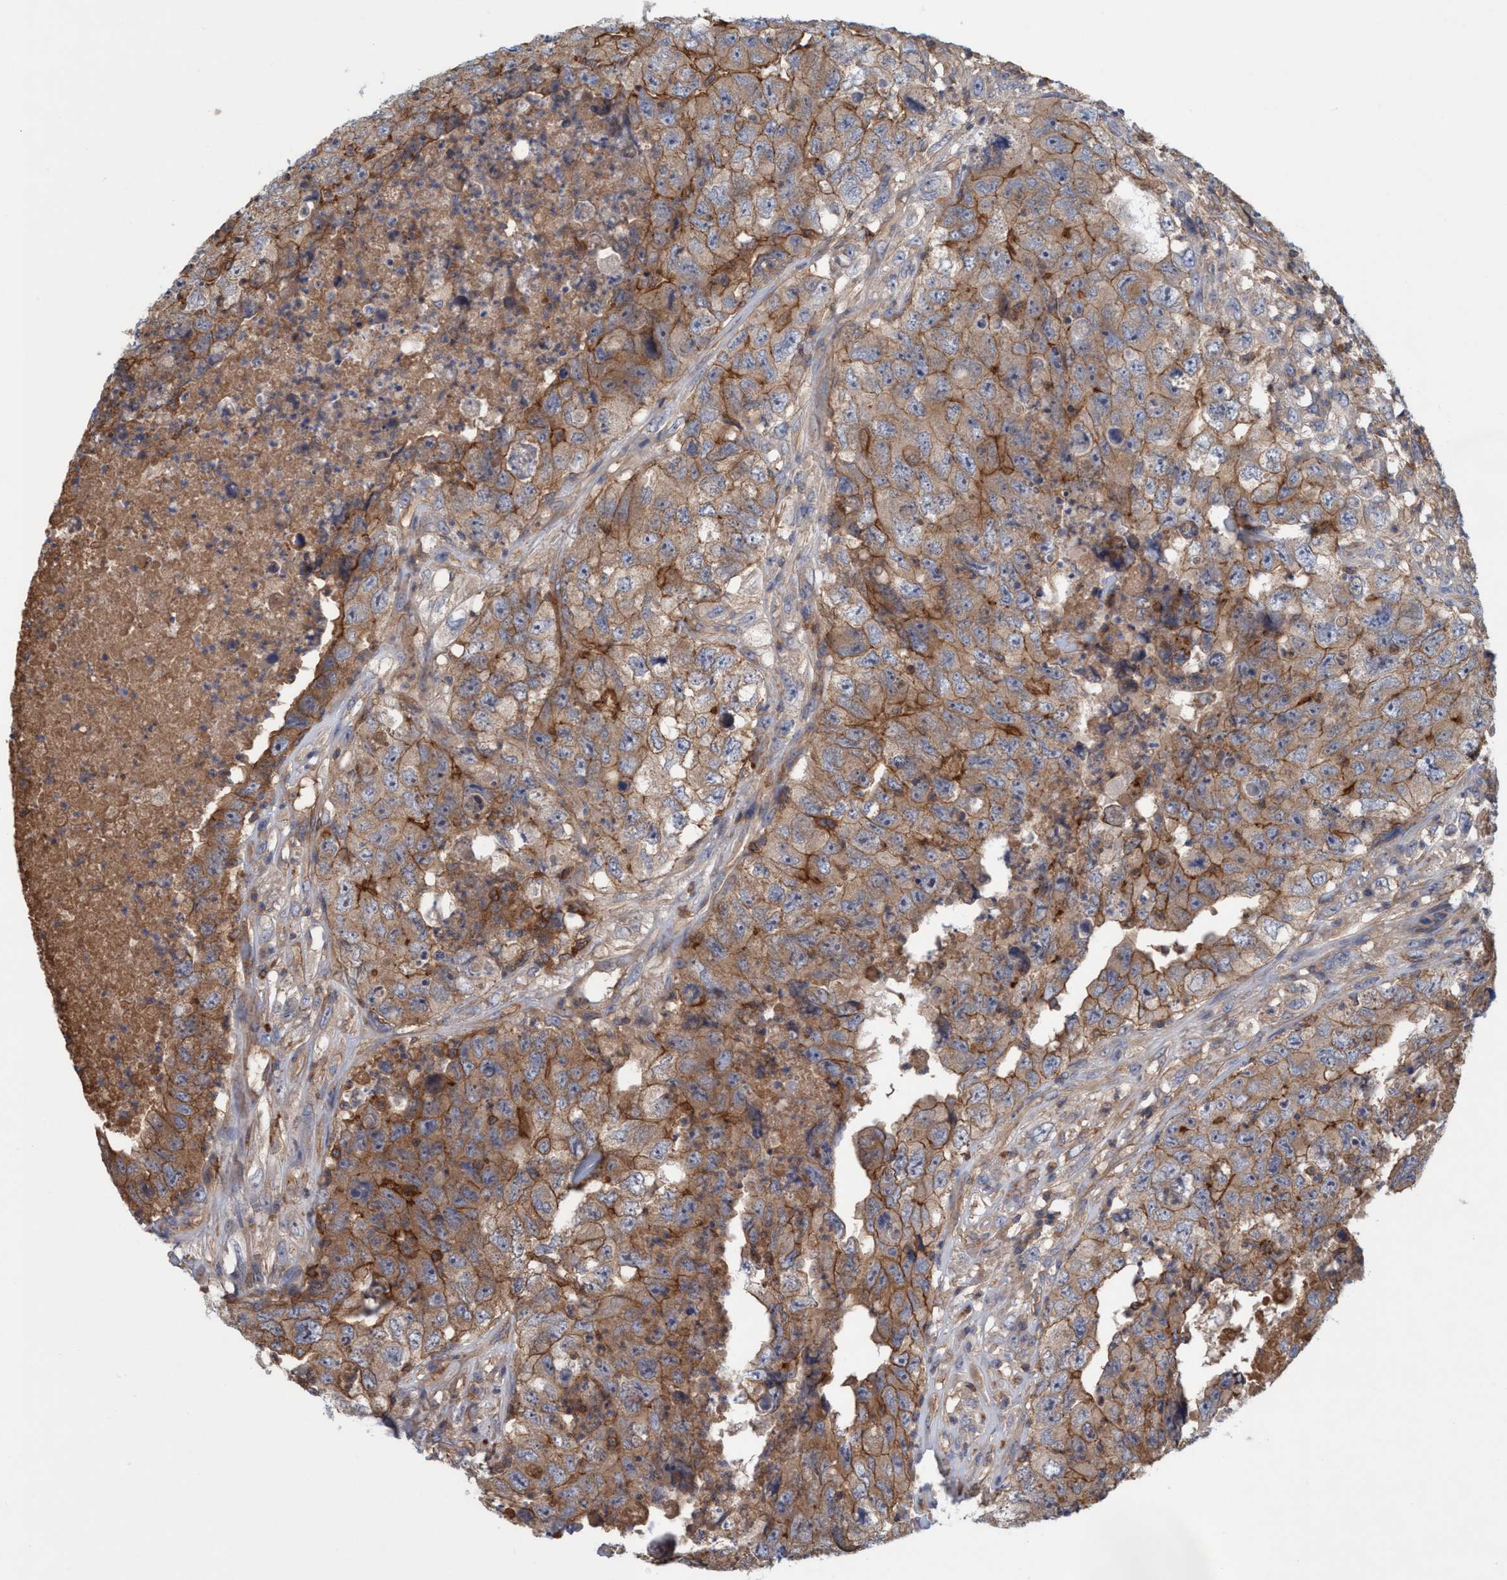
{"staining": {"intensity": "moderate", "quantity": ">75%", "location": "cytoplasmic/membranous"}, "tissue": "testis cancer", "cell_type": "Tumor cells", "image_type": "cancer", "snomed": [{"axis": "morphology", "description": "Carcinoma, Embryonal, NOS"}, {"axis": "topography", "description": "Testis"}], "caption": "The micrograph displays staining of embryonal carcinoma (testis), revealing moderate cytoplasmic/membranous protein expression (brown color) within tumor cells.", "gene": "SPECC1", "patient": {"sex": "male", "age": 32}}